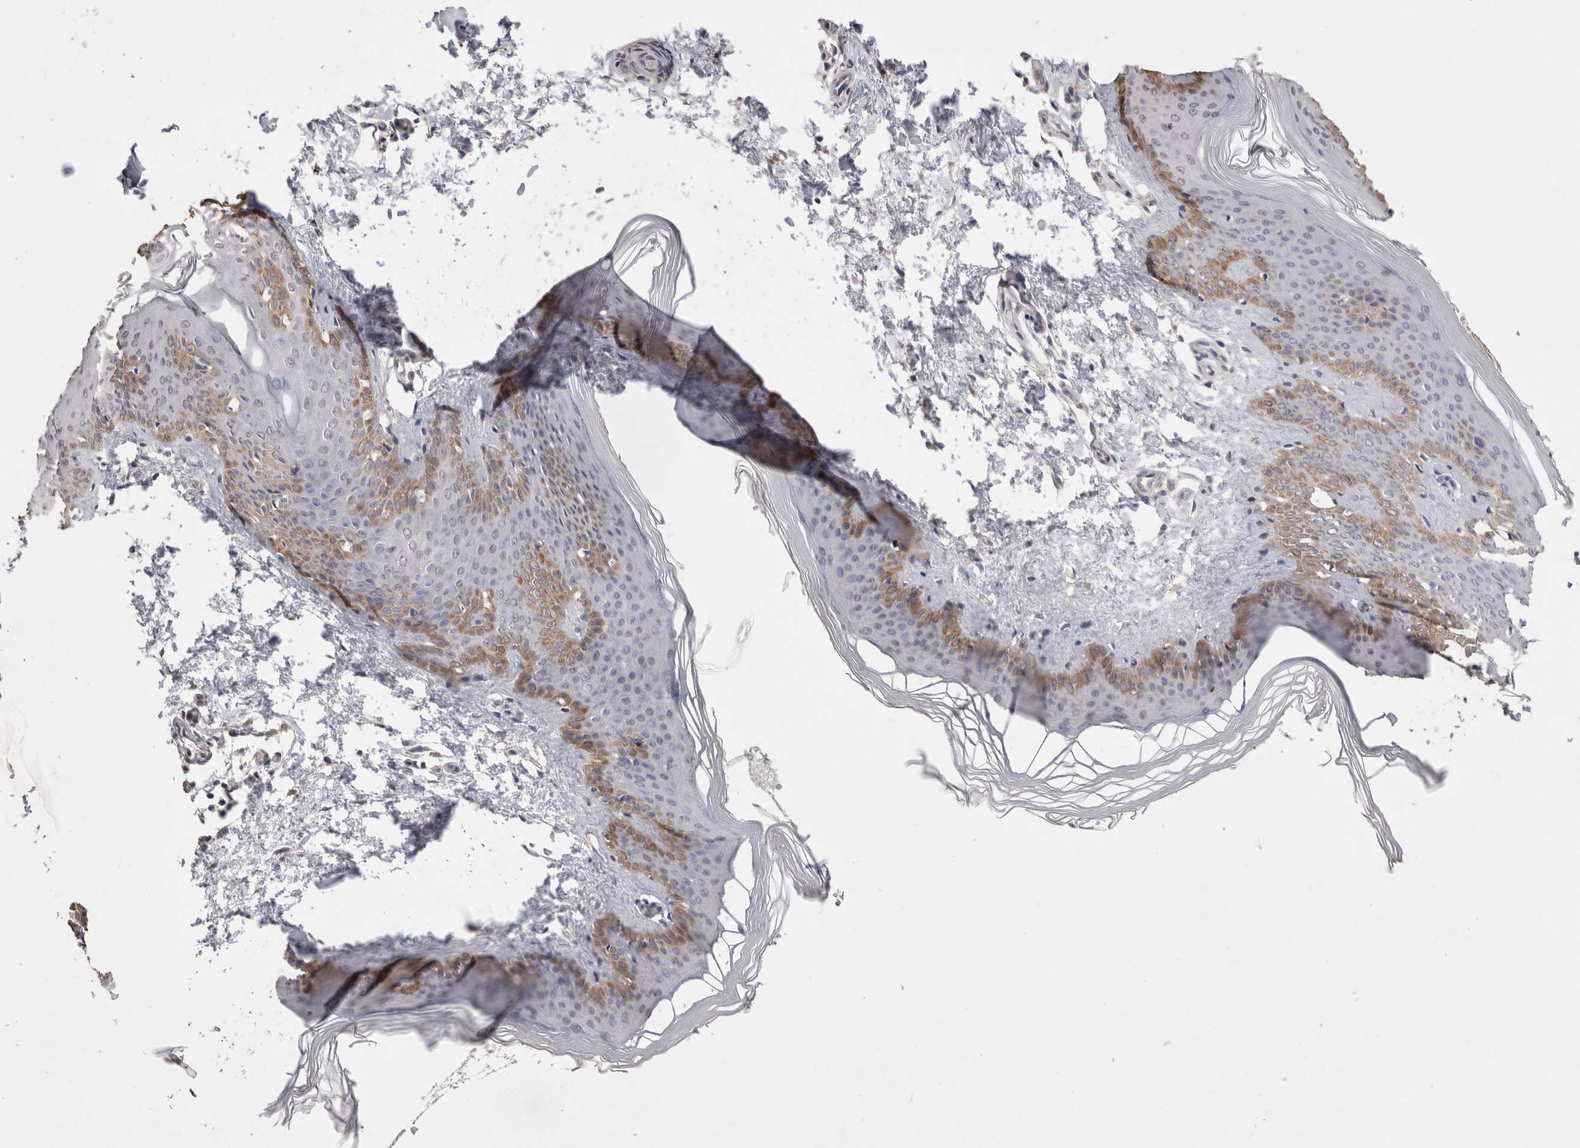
{"staining": {"intensity": "negative", "quantity": "none", "location": "none"}, "tissue": "skin", "cell_type": "Fibroblasts", "image_type": "normal", "snomed": [{"axis": "morphology", "description": "Normal tissue, NOS"}, {"axis": "topography", "description": "Skin"}], "caption": "This is a photomicrograph of immunohistochemistry staining of normal skin, which shows no expression in fibroblasts. (DAB immunohistochemistry (IHC) with hematoxylin counter stain).", "gene": "CDH6", "patient": {"sex": "female", "age": 27}}